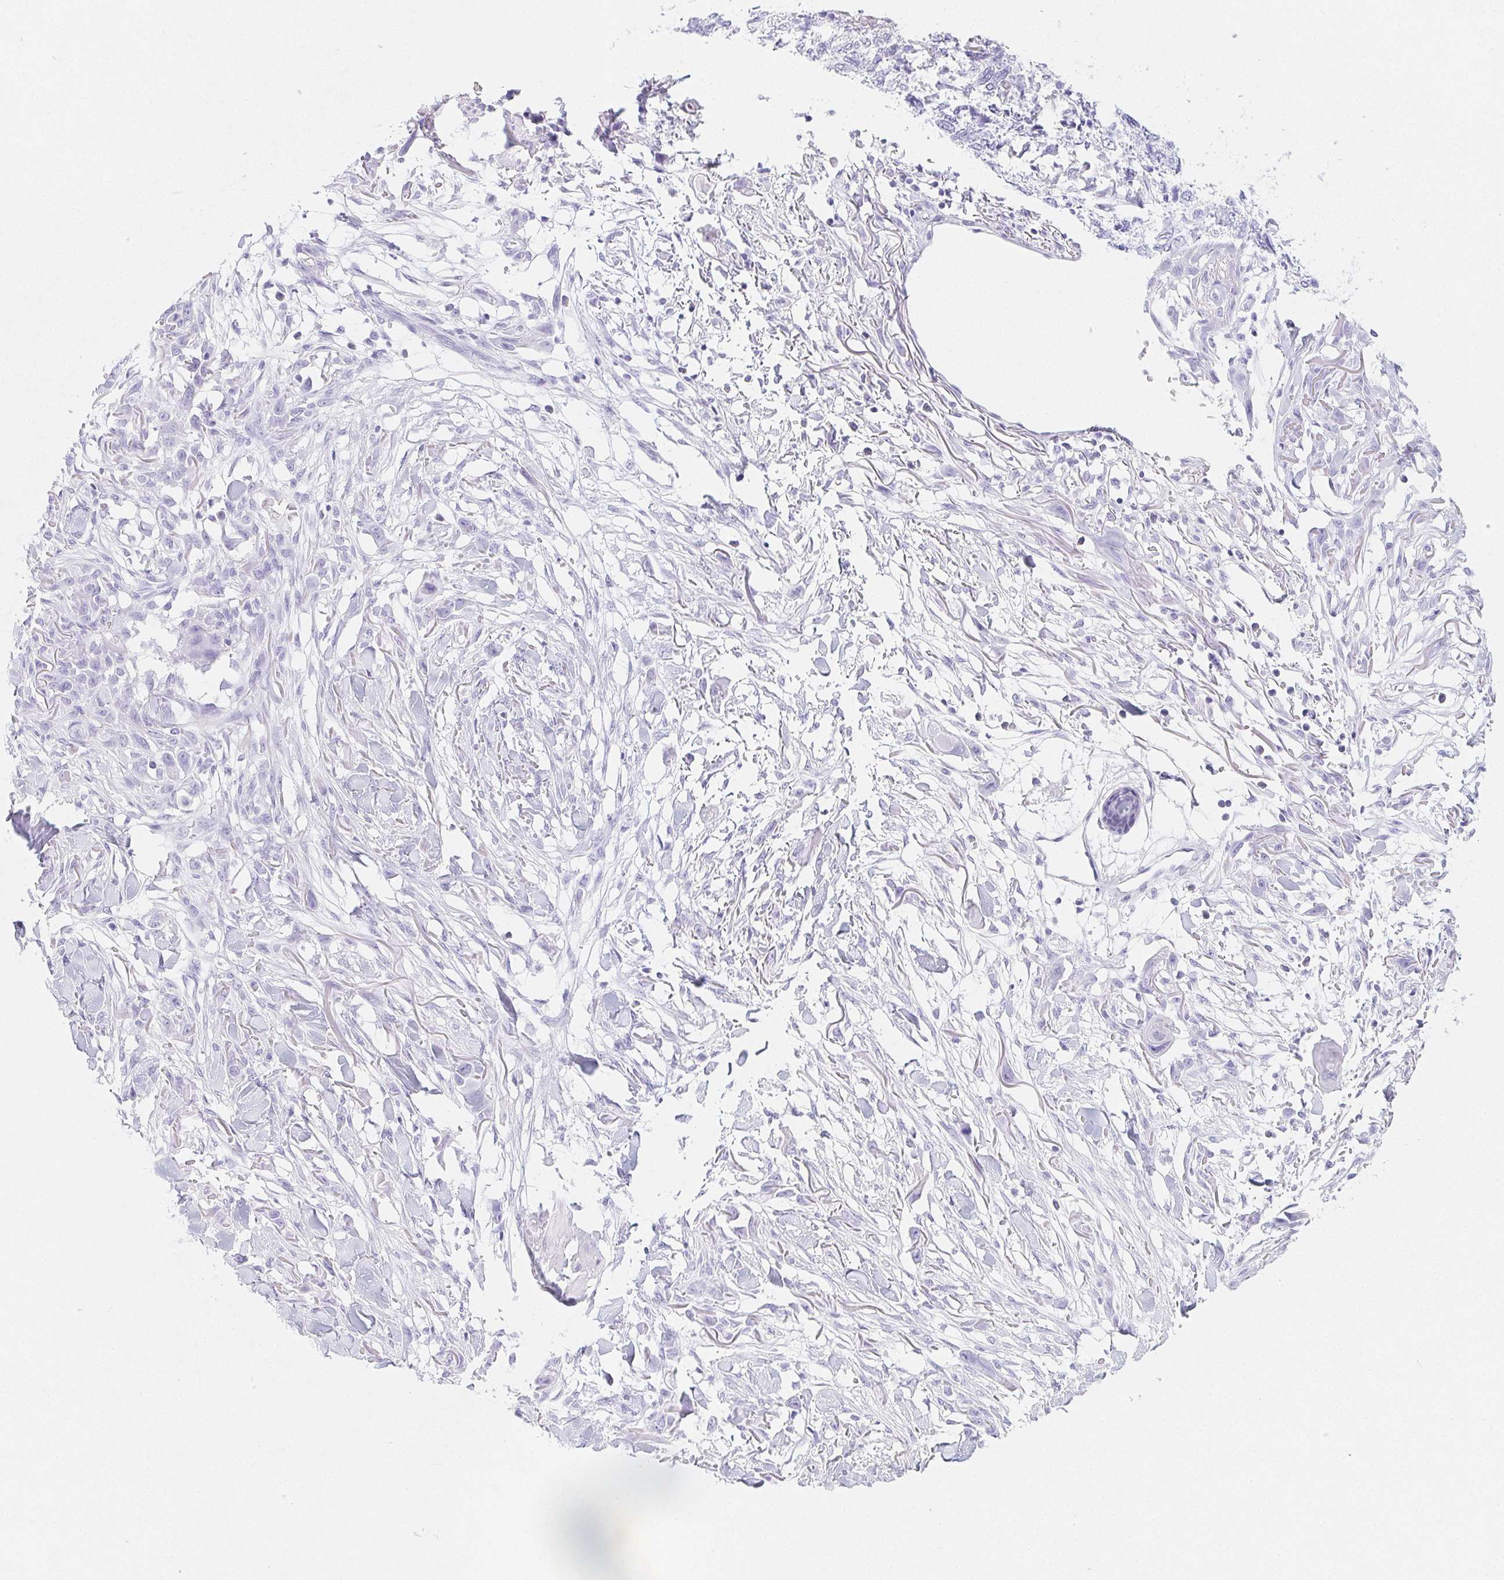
{"staining": {"intensity": "negative", "quantity": "none", "location": "none"}, "tissue": "skin cancer", "cell_type": "Tumor cells", "image_type": "cancer", "snomed": [{"axis": "morphology", "description": "Squamous cell carcinoma, NOS"}, {"axis": "topography", "description": "Skin"}], "caption": "High magnification brightfield microscopy of skin squamous cell carcinoma stained with DAB (3,3'-diaminobenzidine) (brown) and counterstained with hematoxylin (blue): tumor cells show no significant expression.", "gene": "HRC", "patient": {"sex": "female", "age": 59}}